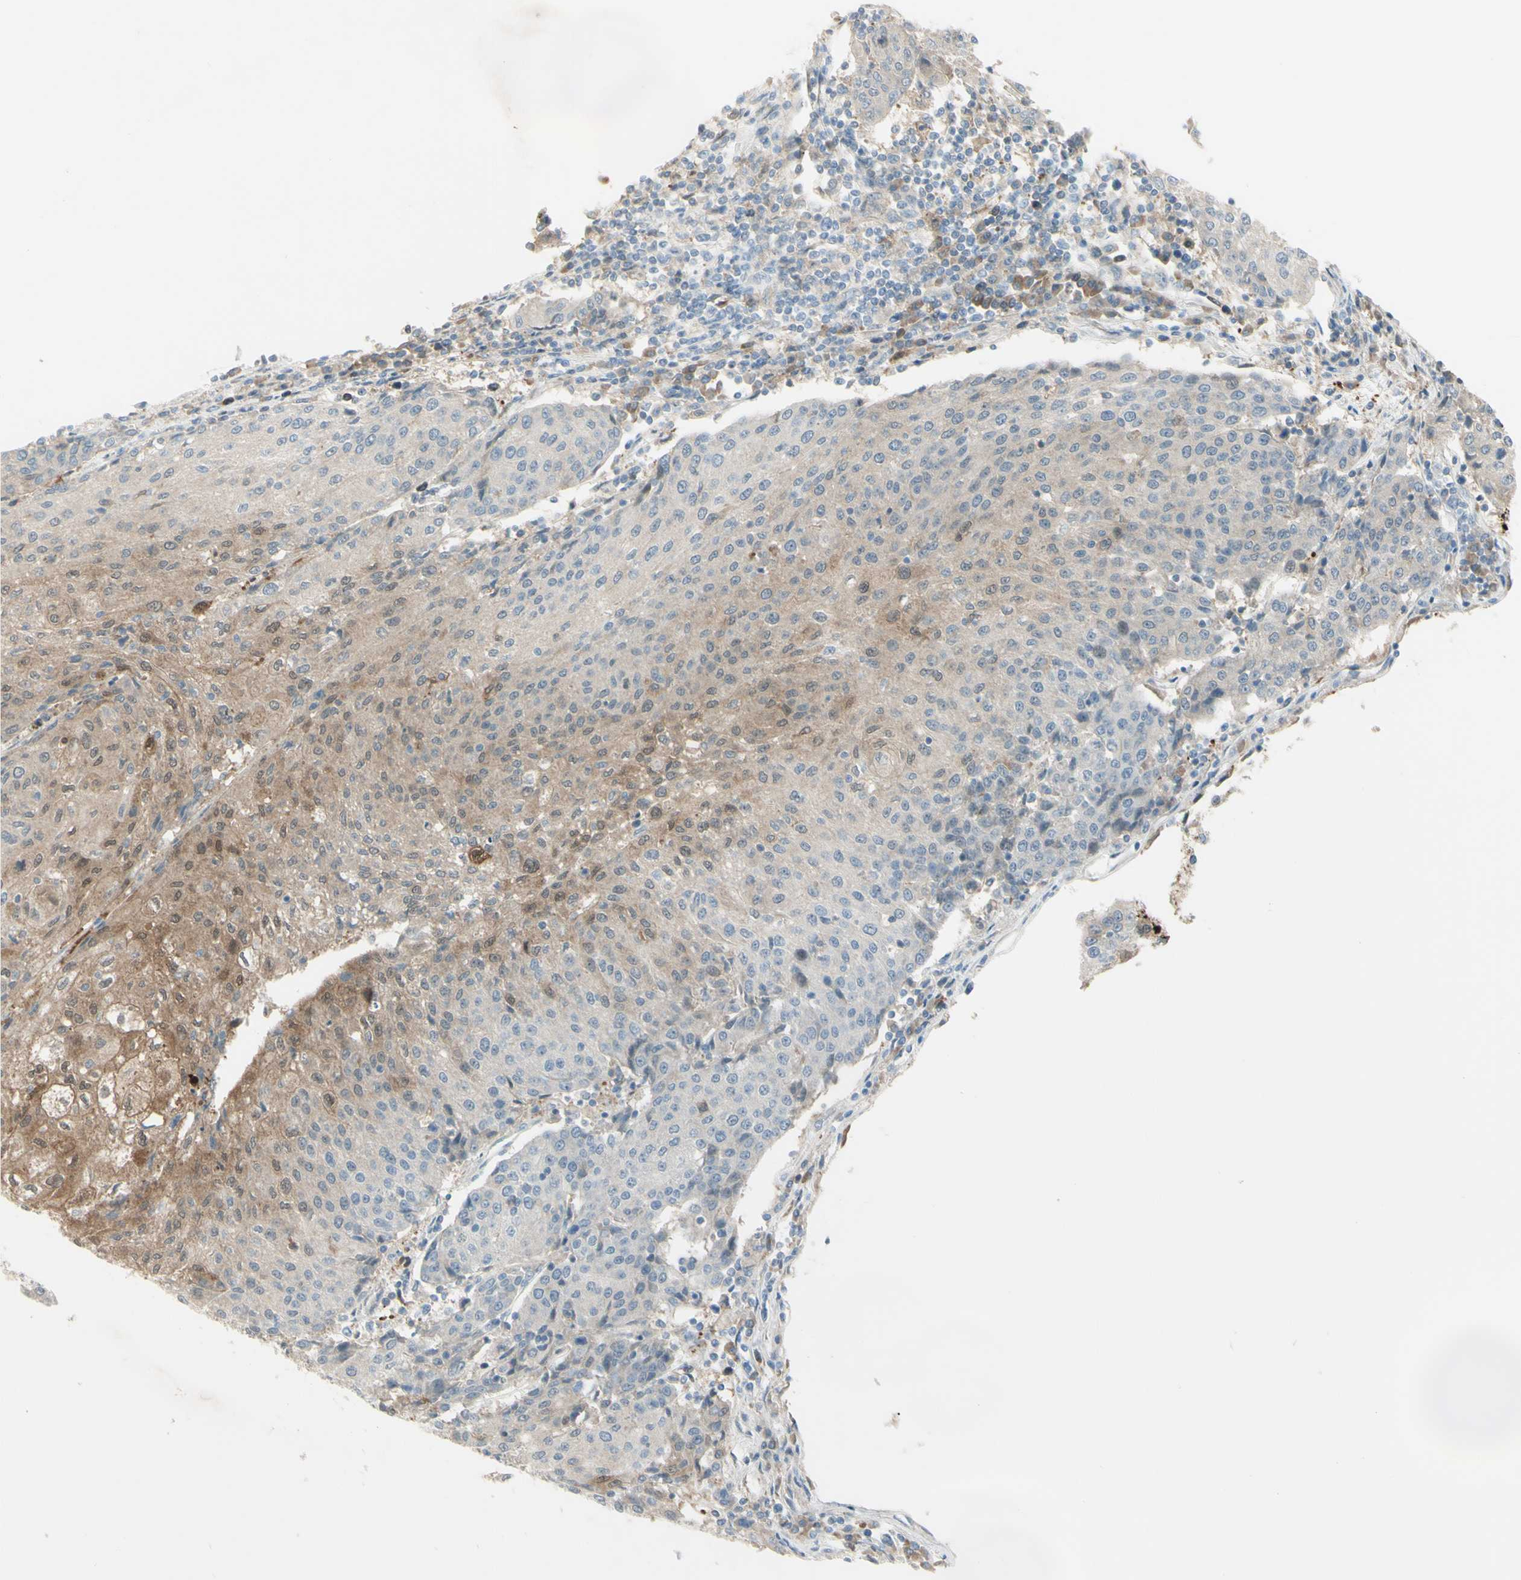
{"staining": {"intensity": "moderate", "quantity": "25%-75%", "location": "cytoplasmic/membranous"}, "tissue": "urothelial cancer", "cell_type": "Tumor cells", "image_type": "cancer", "snomed": [{"axis": "morphology", "description": "Urothelial carcinoma, High grade"}, {"axis": "topography", "description": "Urinary bladder"}], "caption": "This image displays high-grade urothelial carcinoma stained with immunohistochemistry to label a protein in brown. The cytoplasmic/membranous of tumor cells show moderate positivity for the protein. Nuclei are counter-stained blue.", "gene": "C1orf159", "patient": {"sex": "female", "age": 85}}